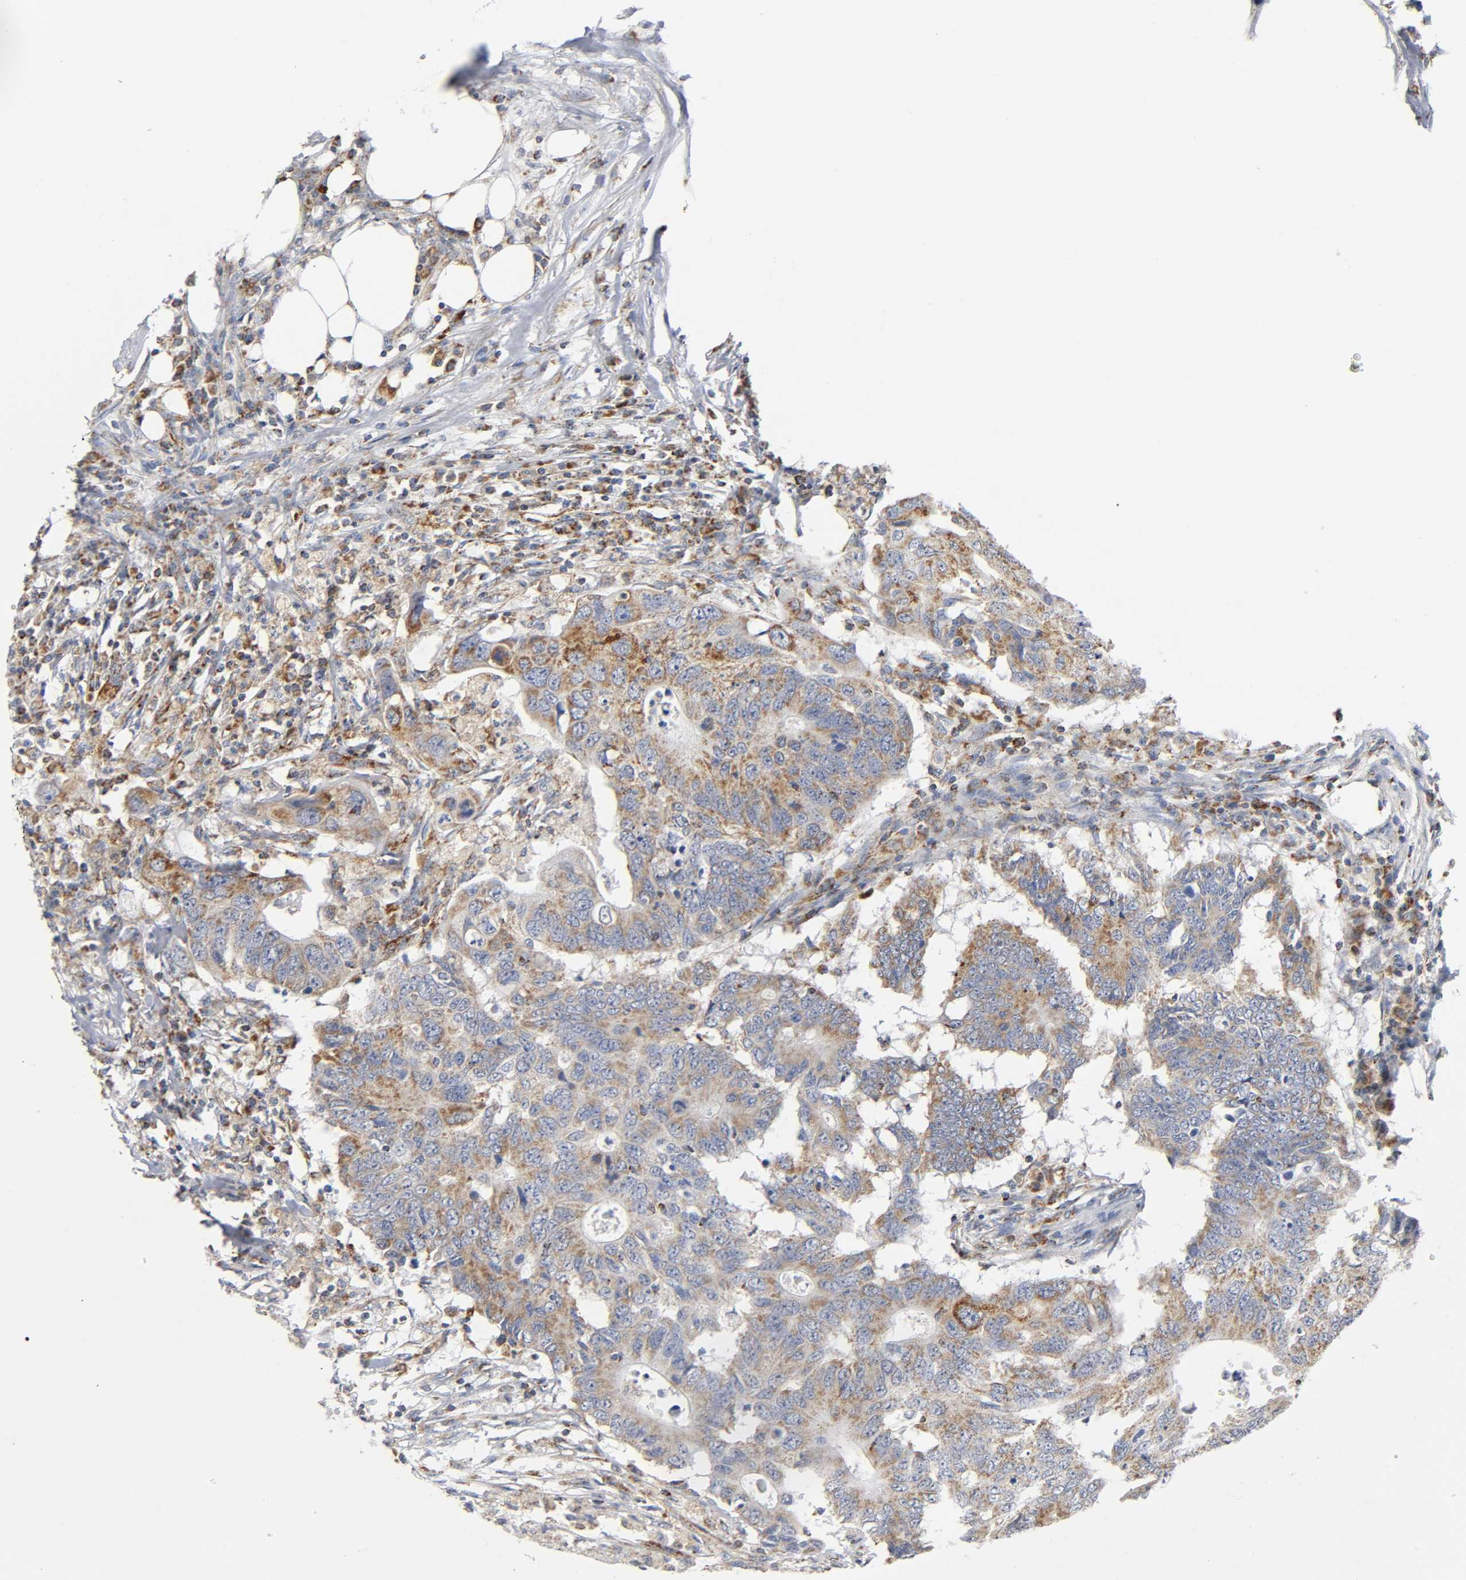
{"staining": {"intensity": "moderate", "quantity": ">75%", "location": "cytoplasmic/membranous"}, "tissue": "colorectal cancer", "cell_type": "Tumor cells", "image_type": "cancer", "snomed": [{"axis": "morphology", "description": "Adenocarcinoma, NOS"}, {"axis": "topography", "description": "Colon"}], "caption": "Protein expression analysis of human colorectal adenocarcinoma reveals moderate cytoplasmic/membranous staining in about >75% of tumor cells. The staining was performed using DAB to visualize the protein expression in brown, while the nuclei were stained in blue with hematoxylin (Magnification: 20x).", "gene": "BAK1", "patient": {"sex": "male", "age": 71}}